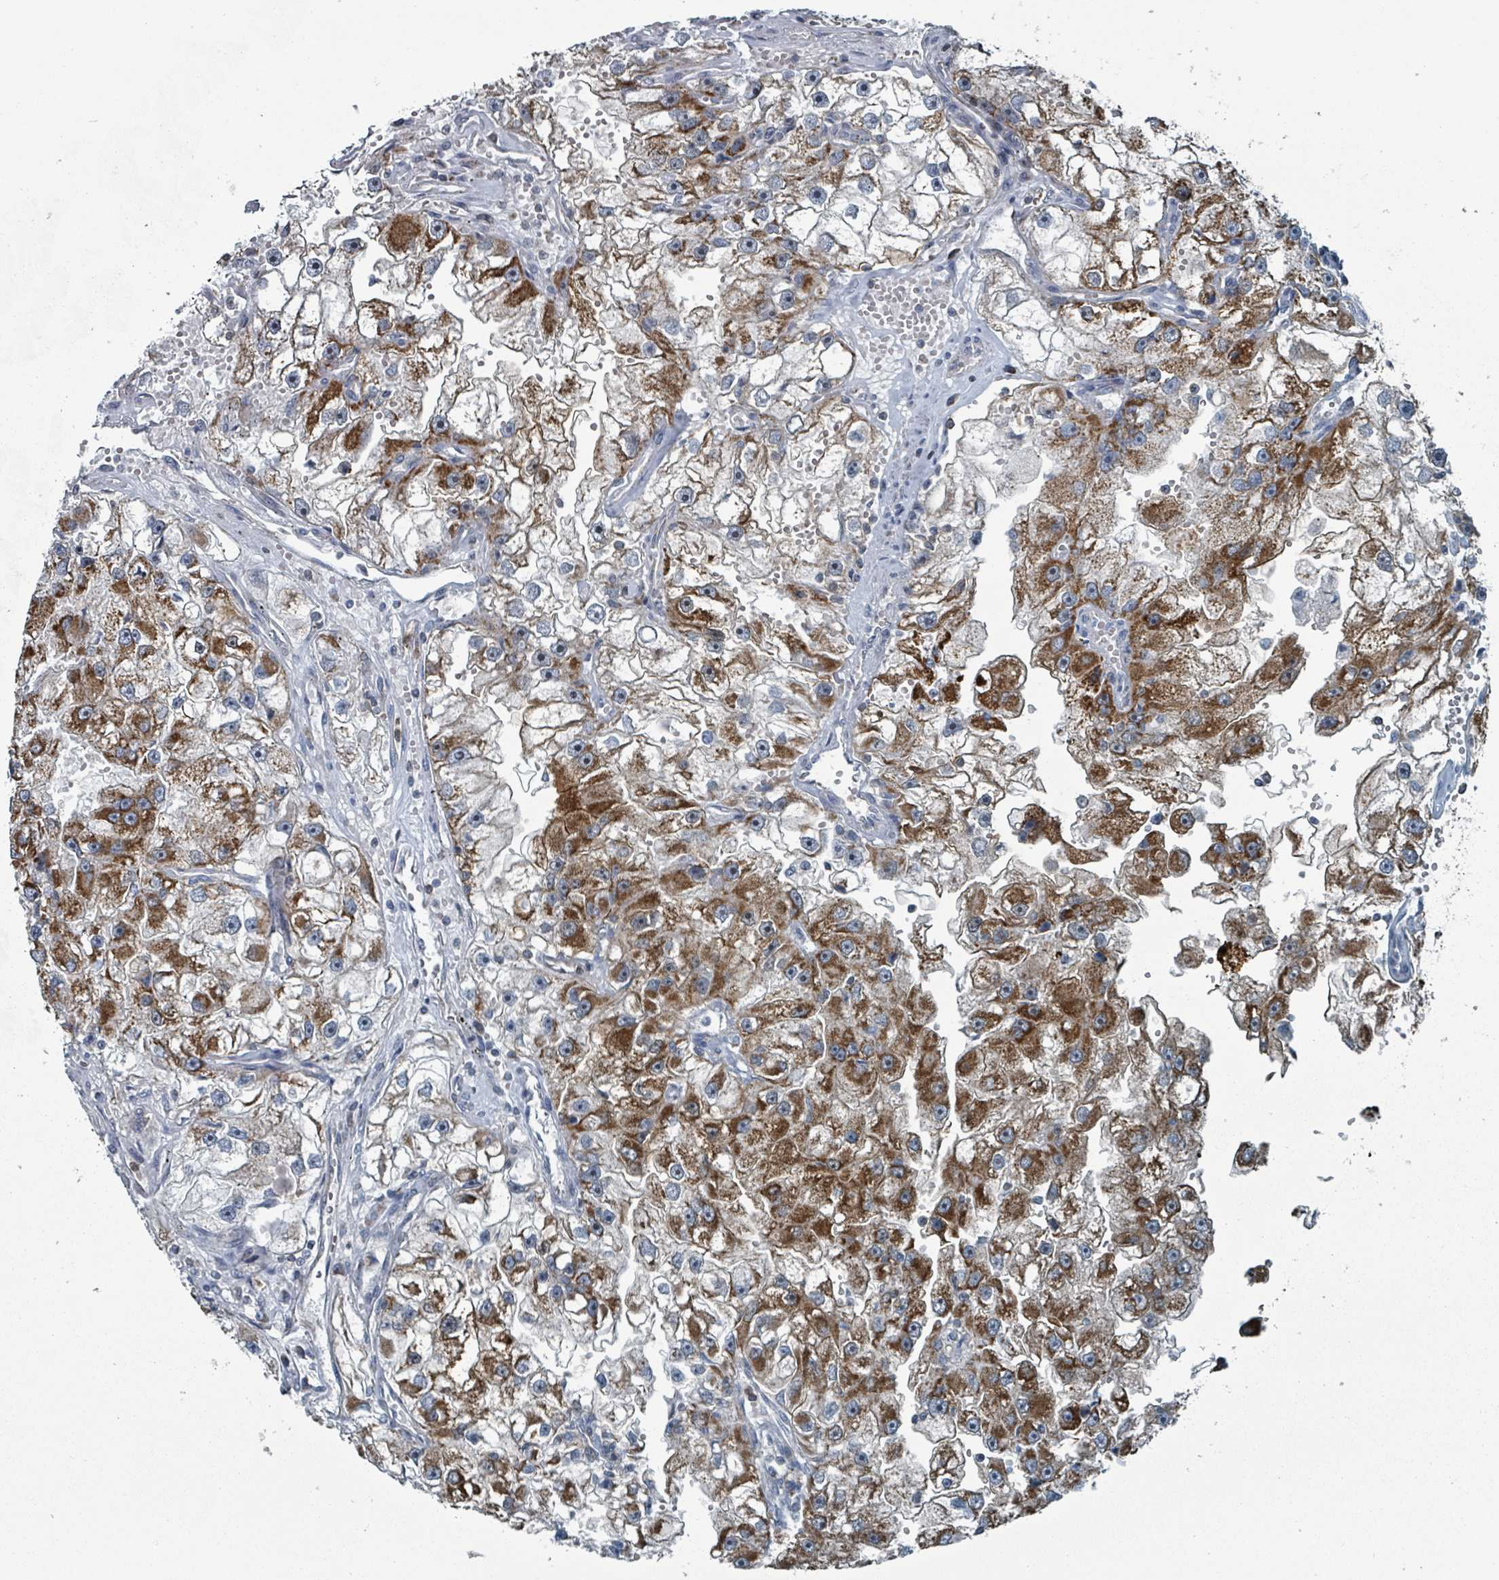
{"staining": {"intensity": "strong", "quantity": ">75%", "location": "cytoplasmic/membranous"}, "tissue": "renal cancer", "cell_type": "Tumor cells", "image_type": "cancer", "snomed": [{"axis": "morphology", "description": "Adenocarcinoma, NOS"}, {"axis": "topography", "description": "Kidney"}], "caption": "Human adenocarcinoma (renal) stained for a protein (brown) displays strong cytoplasmic/membranous positive positivity in approximately >75% of tumor cells.", "gene": "ABHD18", "patient": {"sex": "male", "age": 63}}